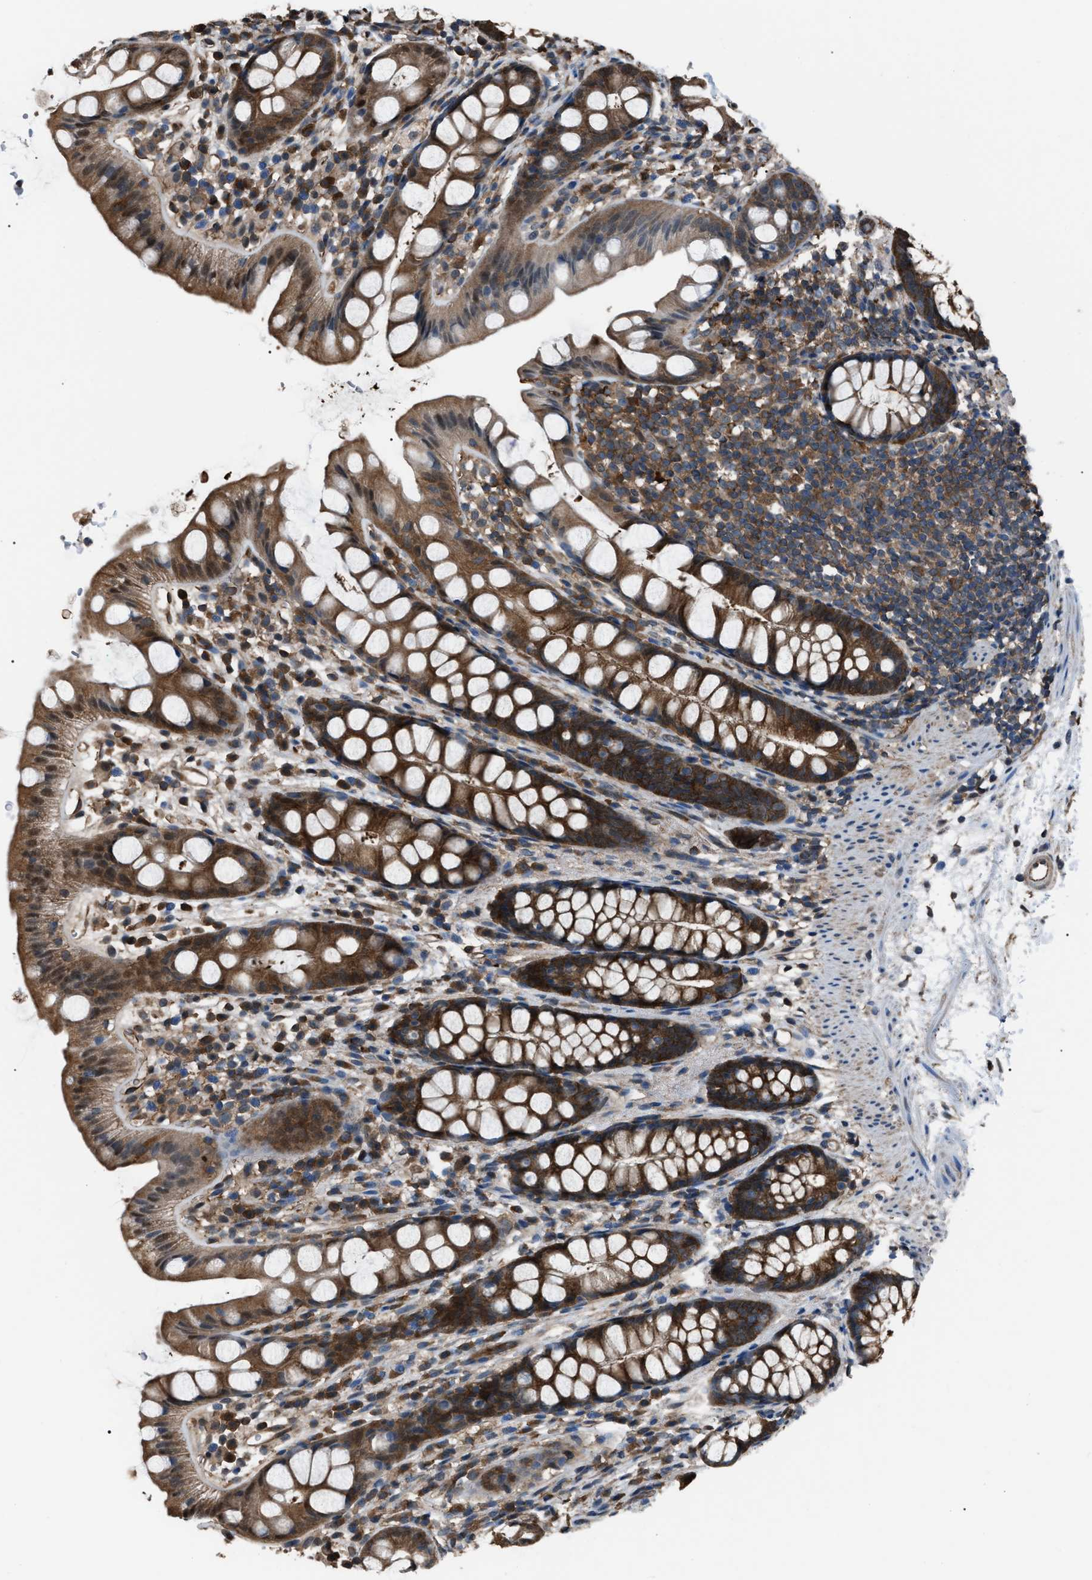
{"staining": {"intensity": "strong", "quantity": ">75%", "location": "cytoplasmic/membranous,nuclear"}, "tissue": "rectum", "cell_type": "Glandular cells", "image_type": "normal", "snomed": [{"axis": "morphology", "description": "Normal tissue, NOS"}, {"axis": "topography", "description": "Rectum"}], "caption": "A photomicrograph showing strong cytoplasmic/membranous,nuclear expression in about >75% of glandular cells in unremarkable rectum, as visualized by brown immunohistochemical staining.", "gene": "PDCD5", "patient": {"sex": "female", "age": 65}}